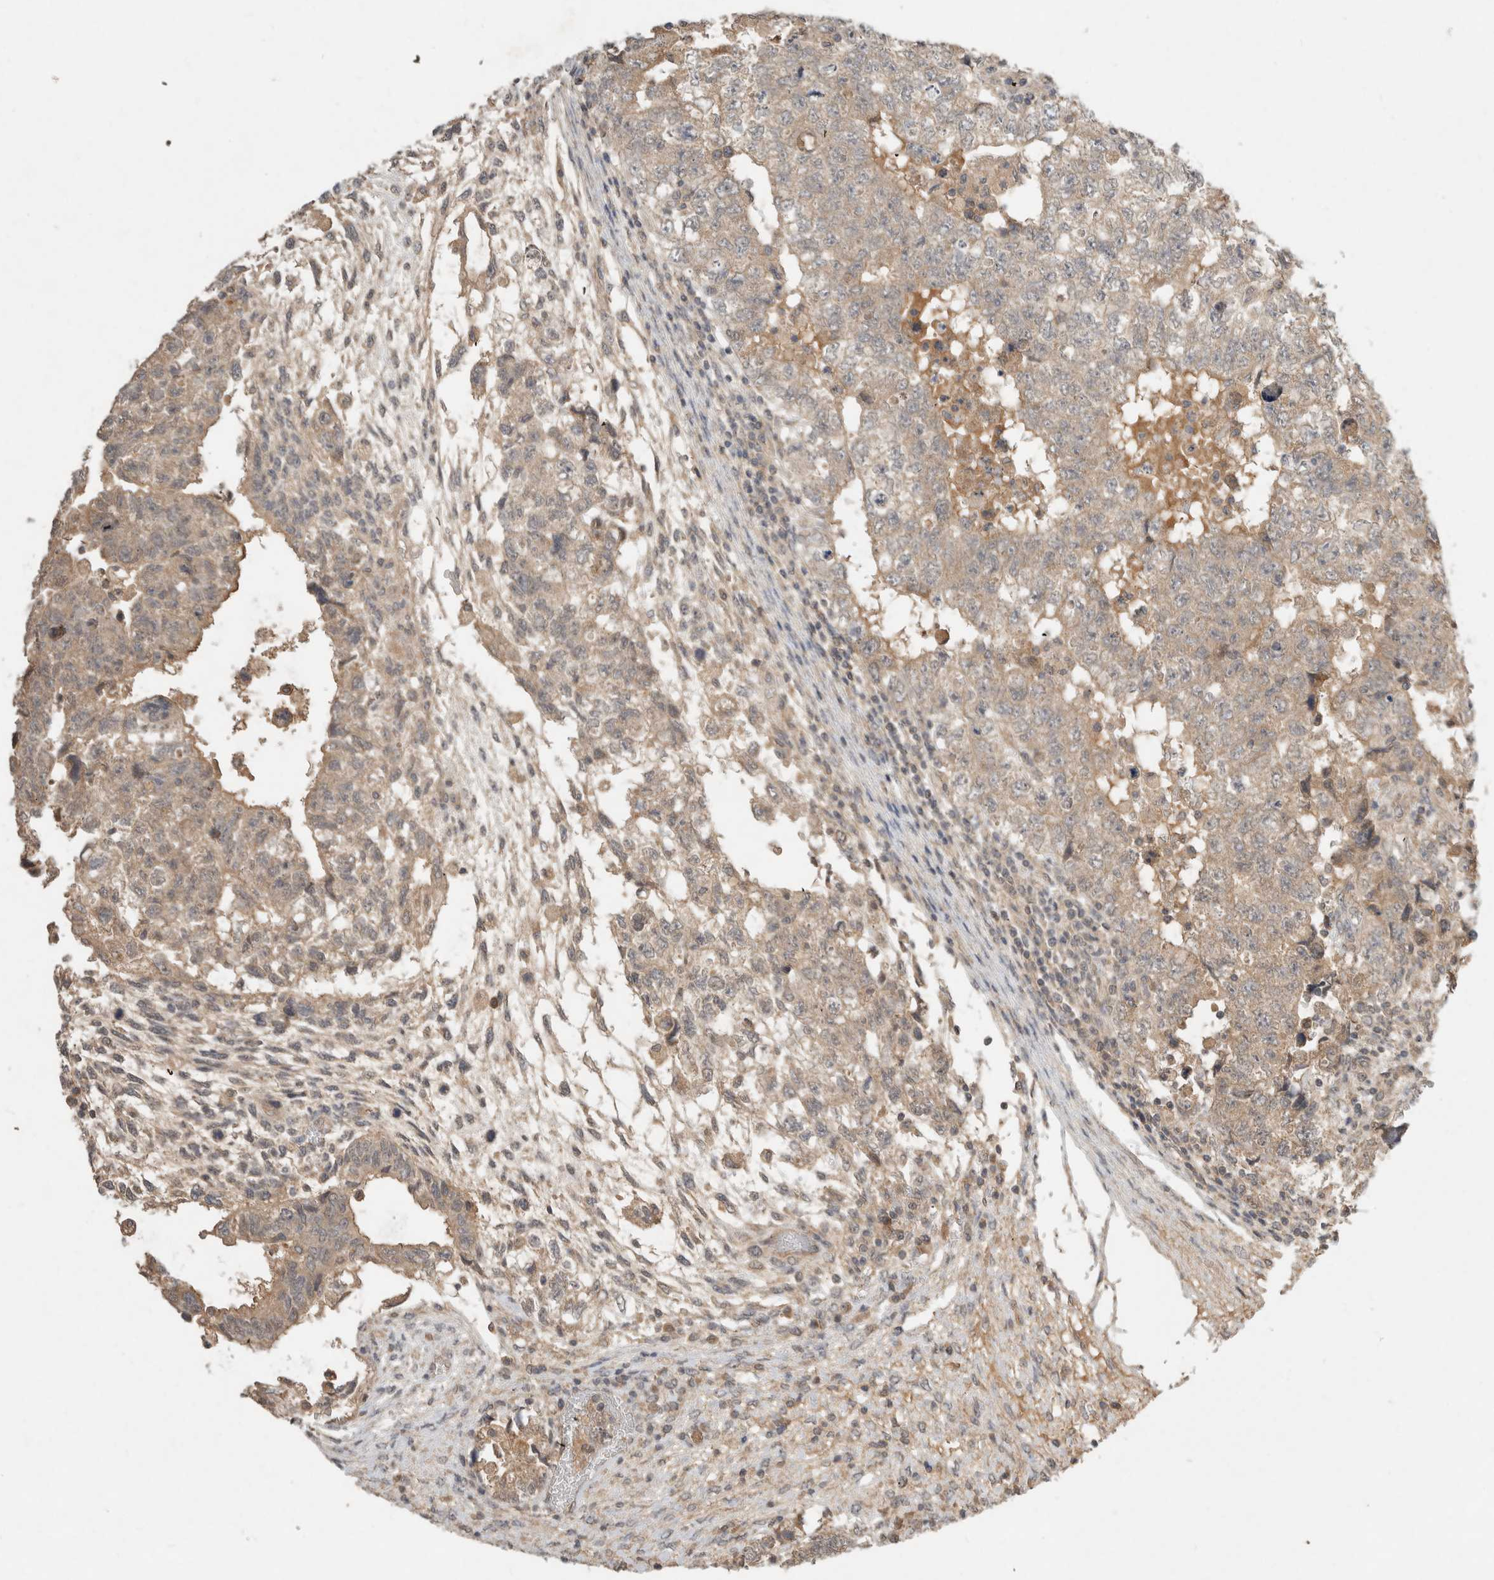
{"staining": {"intensity": "moderate", "quantity": ">75%", "location": "cytoplasmic/membranous"}, "tissue": "testis cancer", "cell_type": "Tumor cells", "image_type": "cancer", "snomed": [{"axis": "morphology", "description": "Carcinoma, Embryonal, NOS"}, {"axis": "topography", "description": "Testis"}], "caption": "Brown immunohistochemical staining in human testis embryonal carcinoma demonstrates moderate cytoplasmic/membranous expression in about >75% of tumor cells.", "gene": "LOXL2", "patient": {"sex": "male", "age": 36}}